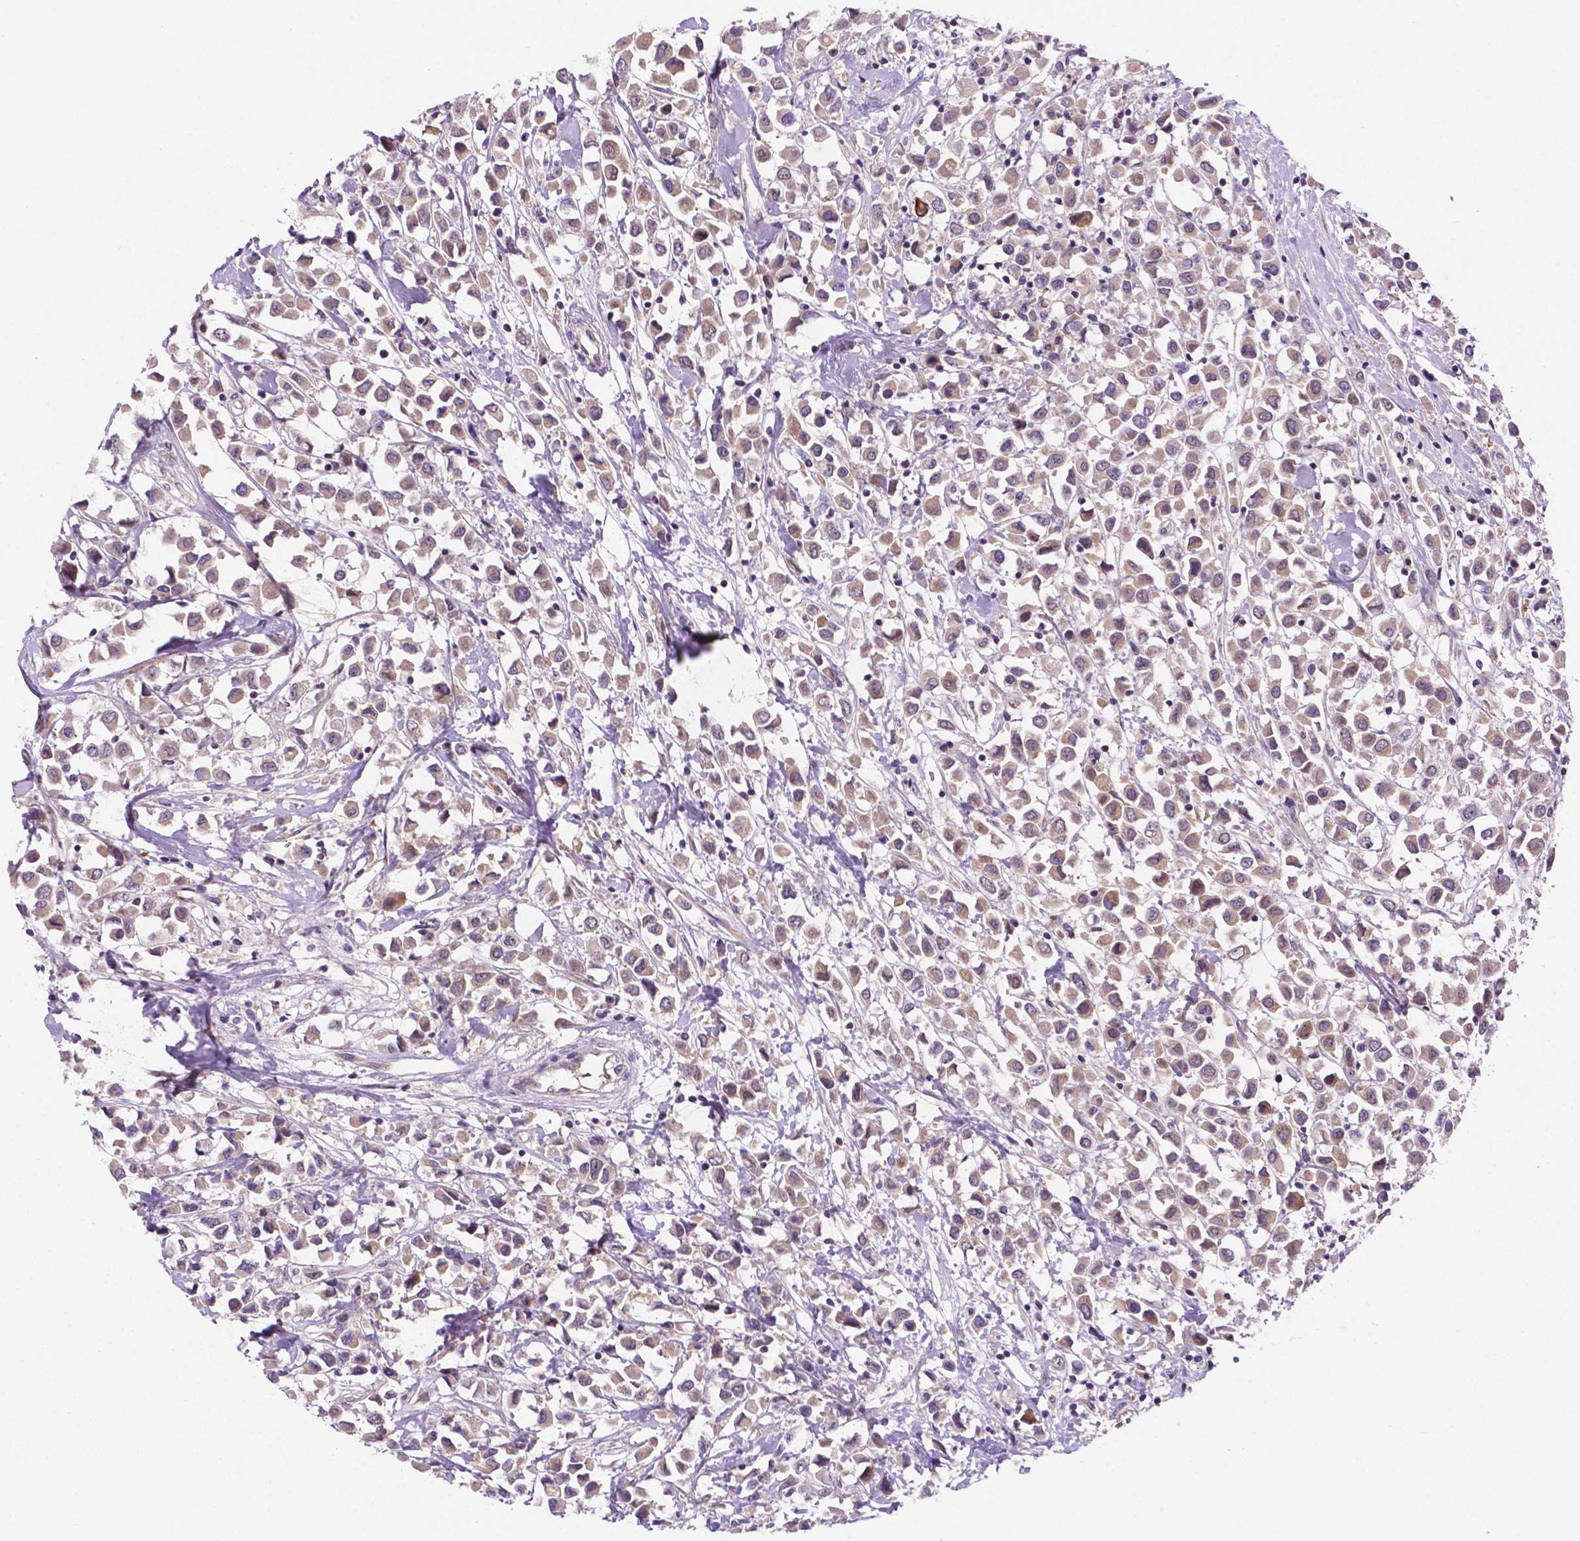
{"staining": {"intensity": "weak", "quantity": ">75%", "location": "cytoplasmic/membranous"}, "tissue": "breast cancer", "cell_type": "Tumor cells", "image_type": "cancer", "snomed": [{"axis": "morphology", "description": "Duct carcinoma"}, {"axis": "topography", "description": "Breast"}], "caption": "Breast cancer stained with DAB (3,3'-diaminobenzidine) immunohistochemistry (IHC) shows low levels of weak cytoplasmic/membranous staining in approximately >75% of tumor cells.", "gene": "TM4SF20", "patient": {"sex": "female", "age": 61}}